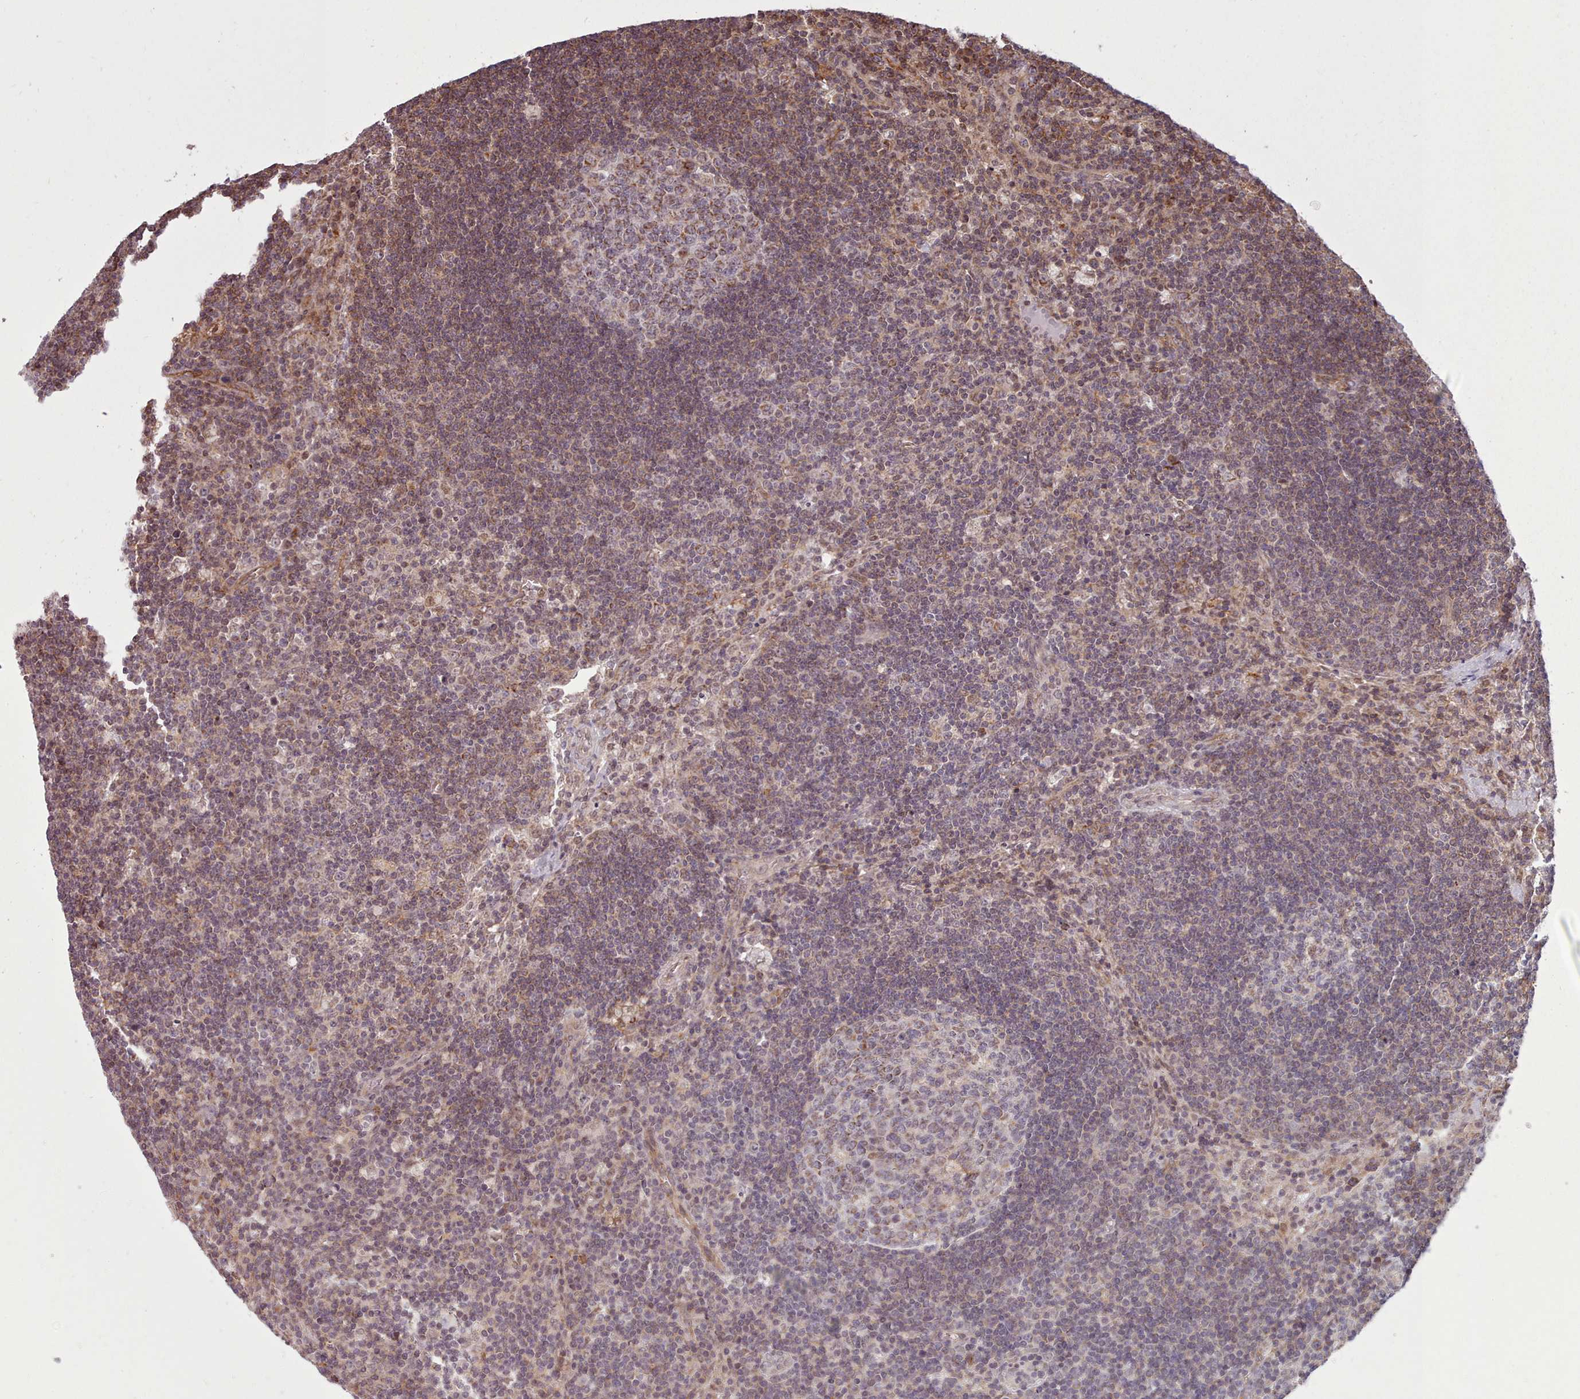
{"staining": {"intensity": "moderate", "quantity": "<25%", "location": "cytoplasmic/membranous"}, "tissue": "lymph node", "cell_type": "Germinal center cells", "image_type": "normal", "snomed": [{"axis": "morphology", "description": "Normal tissue, NOS"}, {"axis": "topography", "description": "Lymph node"}], "caption": "DAB (3,3'-diaminobenzidine) immunohistochemical staining of benign lymph node displays moderate cytoplasmic/membranous protein positivity in approximately <25% of germinal center cells.", "gene": "ZMYM4", "patient": {"sex": "male", "age": 58}}